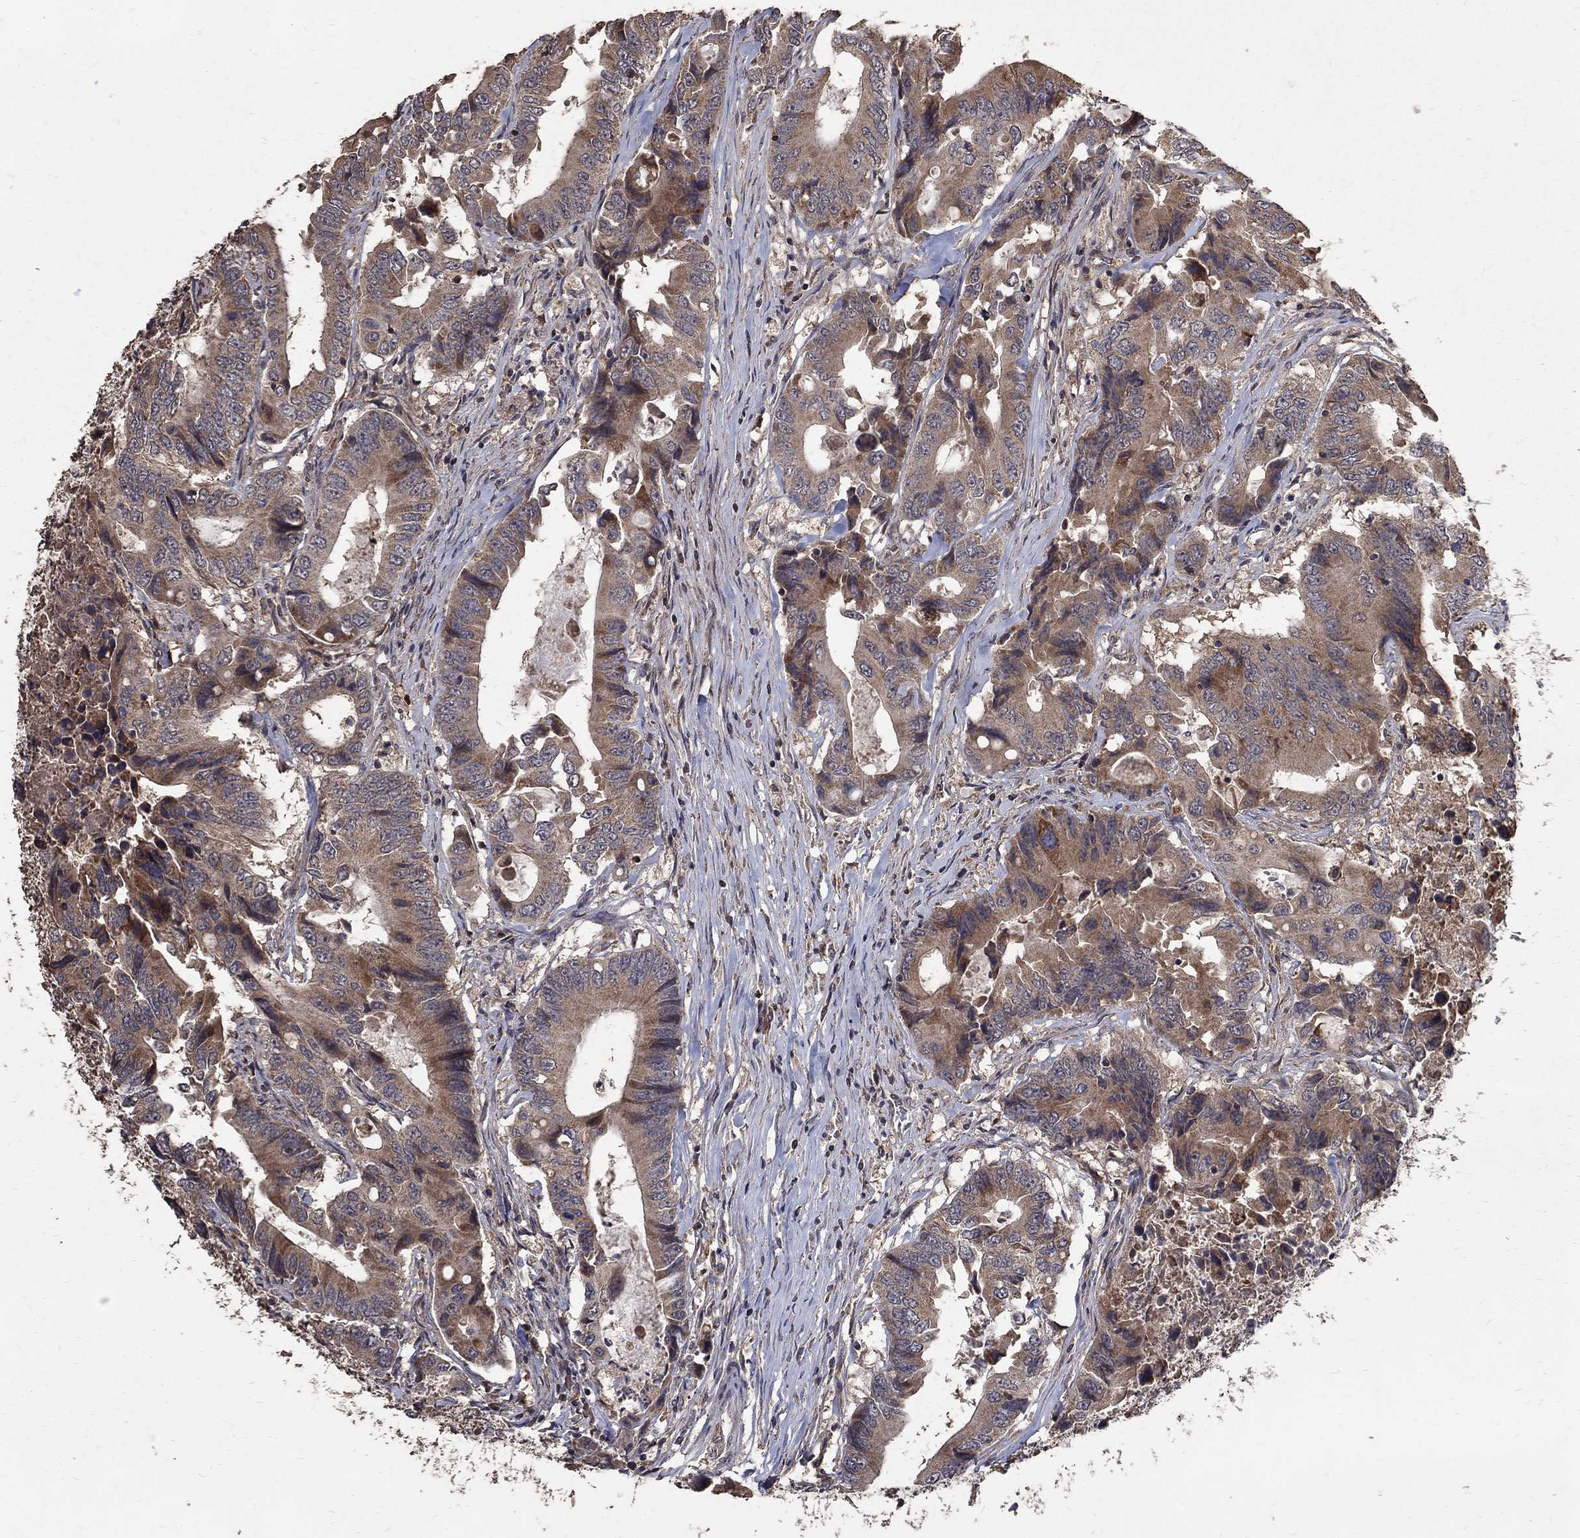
{"staining": {"intensity": "moderate", "quantity": "25%-75%", "location": "cytoplasmic/membranous"}, "tissue": "colorectal cancer", "cell_type": "Tumor cells", "image_type": "cancer", "snomed": [{"axis": "morphology", "description": "Adenocarcinoma, NOS"}, {"axis": "topography", "description": "Colon"}], "caption": "Colorectal cancer (adenocarcinoma) was stained to show a protein in brown. There is medium levels of moderate cytoplasmic/membranous staining in about 25%-75% of tumor cells.", "gene": "C17orf75", "patient": {"sex": "female", "age": 90}}